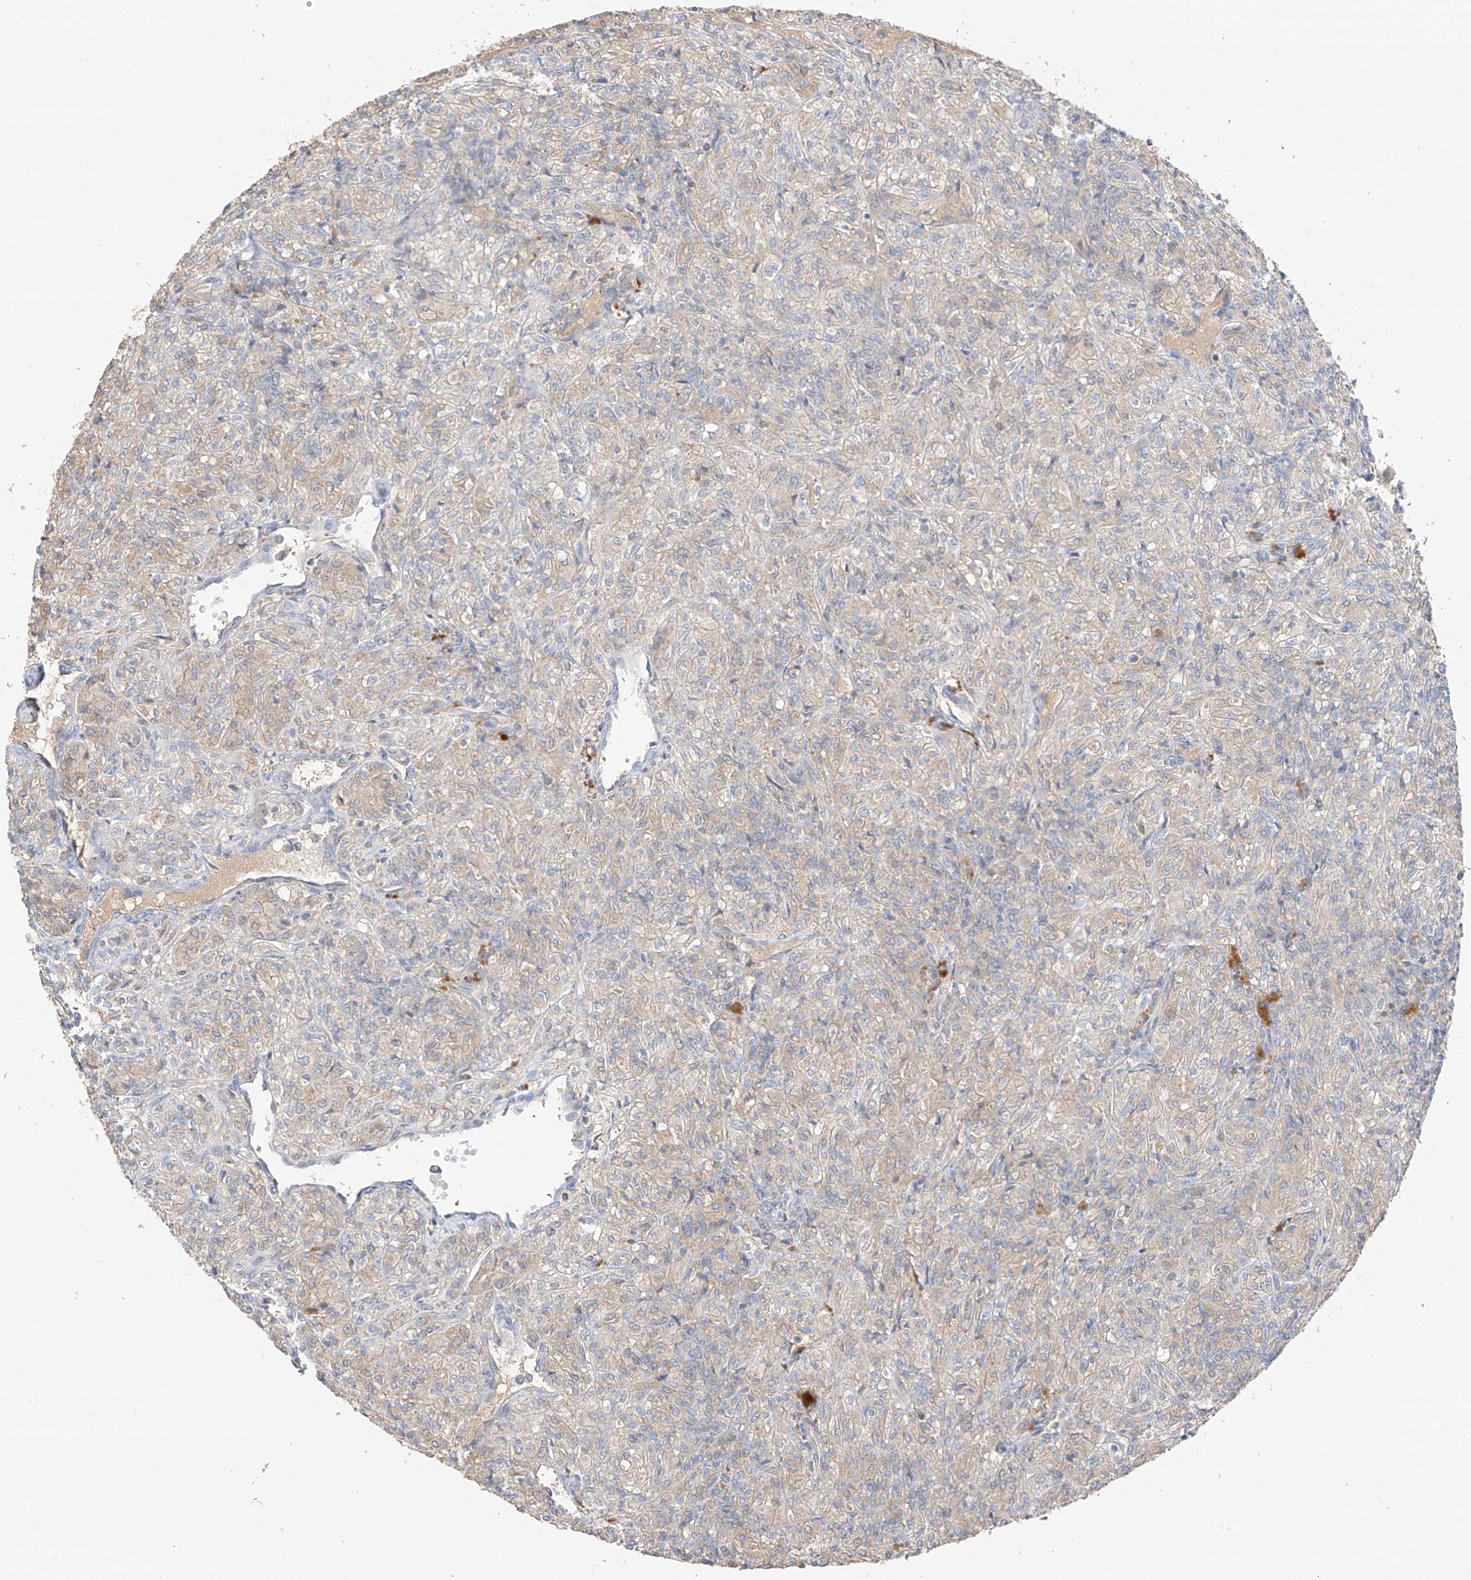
{"staining": {"intensity": "weak", "quantity": "<25%", "location": "cytoplasmic/membranous"}, "tissue": "renal cancer", "cell_type": "Tumor cells", "image_type": "cancer", "snomed": [{"axis": "morphology", "description": "Adenocarcinoma, NOS"}, {"axis": "topography", "description": "Kidney"}], "caption": "High magnification brightfield microscopy of renal adenocarcinoma stained with DAB (brown) and counterstained with hematoxylin (blue): tumor cells show no significant expression. (Stains: DAB IHC with hematoxylin counter stain, Microscopy: brightfield microscopy at high magnification).", "gene": "CAPN13", "patient": {"sex": "male", "age": 77}}